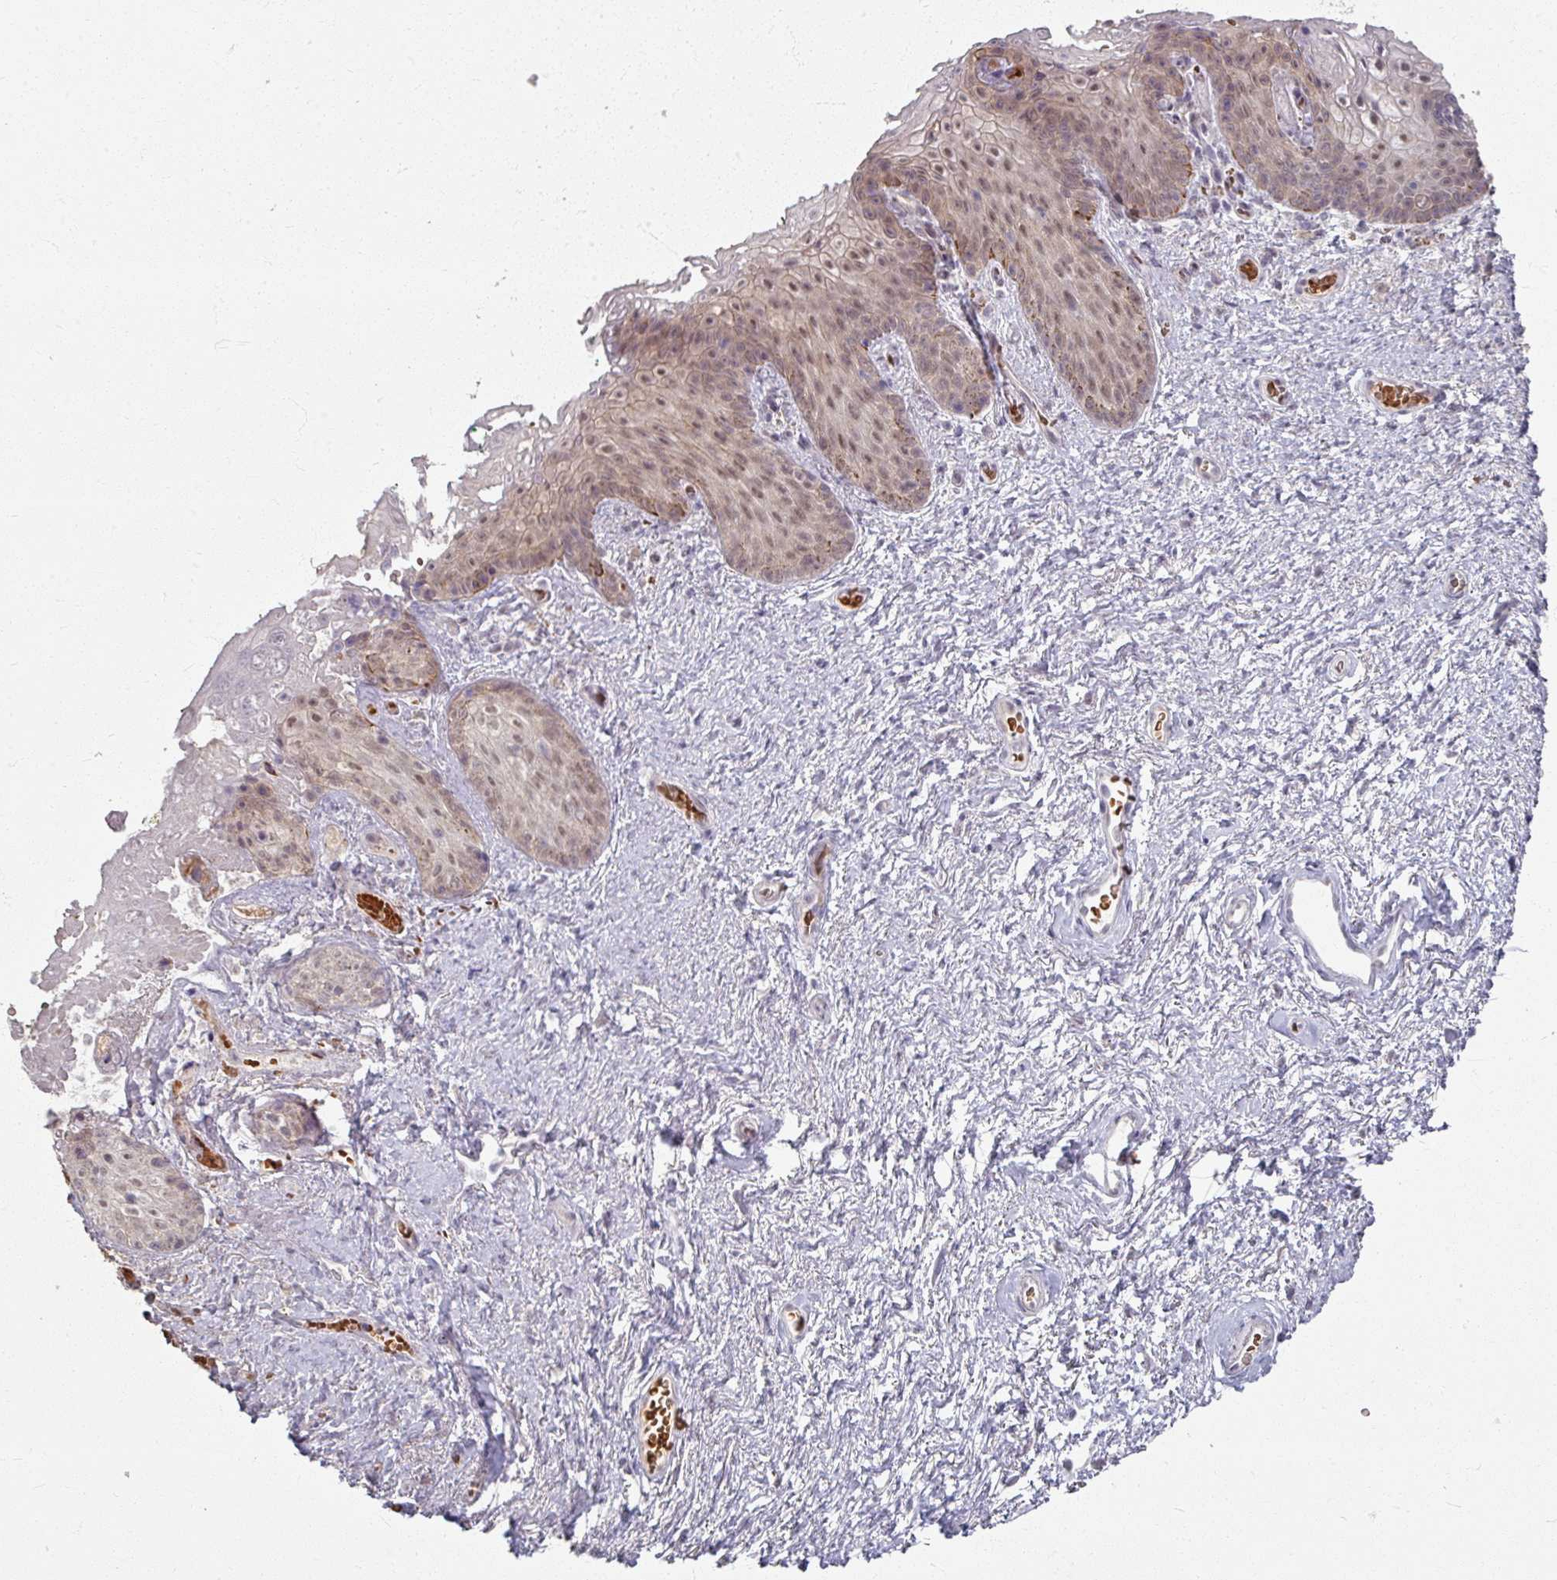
{"staining": {"intensity": "strong", "quantity": "<25%", "location": "cytoplasmic/membranous"}, "tissue": "vagina", "cell_type": "Squamous epithelial cells", "image_type": "normal", "snomed": [{"axis": "morphology", "description": "Normal tissue, NOS"}, {"axis": "topography", "description": "Vulva"}, {"axis": "topography", "description": "Vagina"}, {"axis": "topography", "description": "Peripheral nerve tissue"}], "caption": "Protein expression analysis of normal human vagina reveals strong cytoplasmic/membranous expression in about <25% of squamous epithelial cells. Using DAB (brown) and hematoxylin (blue) stains, captured at high magnification using brightfield microscopy.", "gene": "KMT5C", "patient": {"sex": "female", "age": 66}}